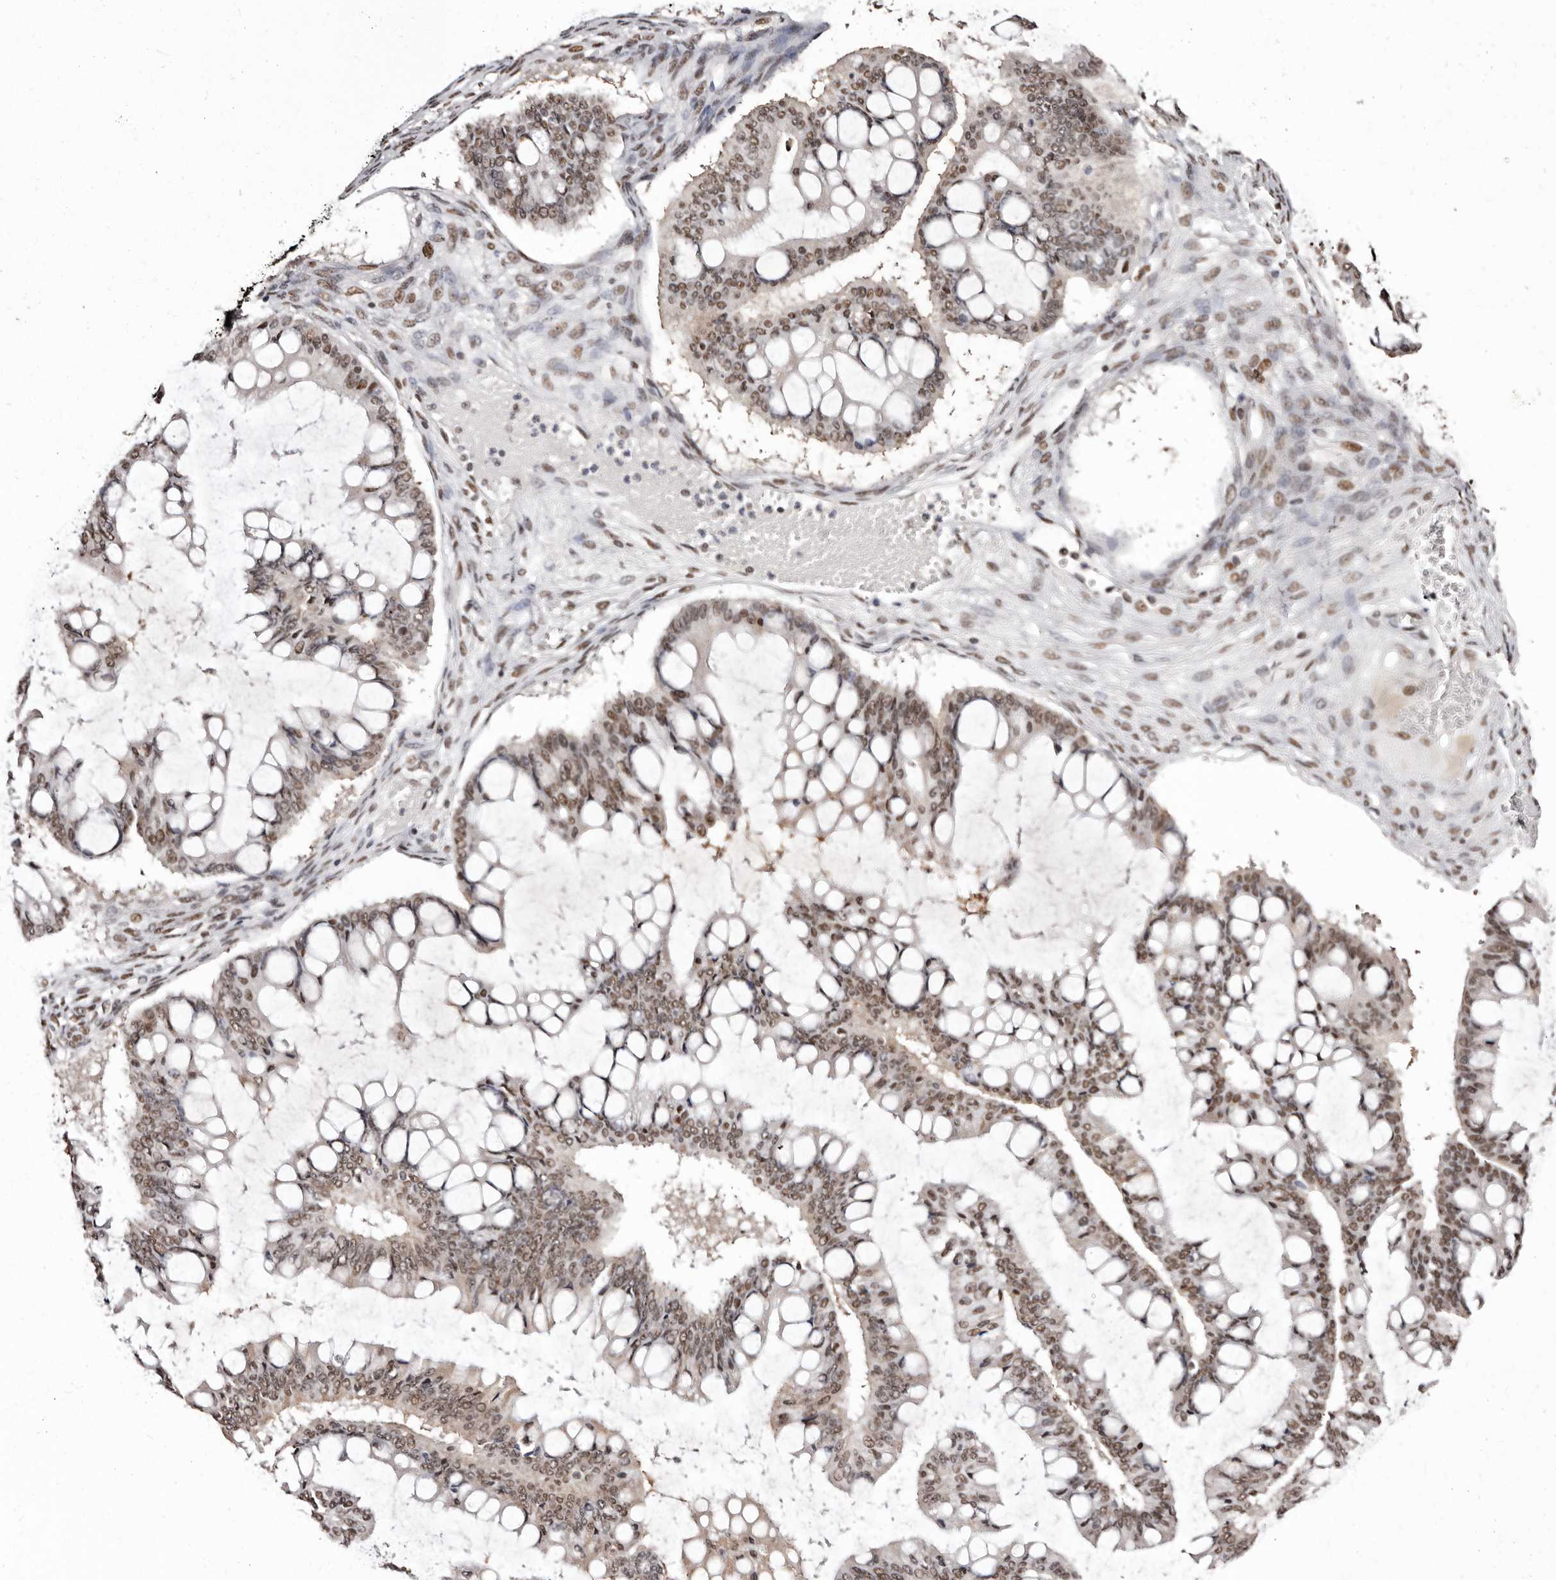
{"staining": {"intensity": "moderate", "quantity": ">75%", "location": "nuclear"}, "tissue": "ovarian cancer", "cell_type": "Tumor cells", "image_type": "cancer", "snomed": [{"axis": "morphology", "description": "Cystadenocarcinoma, mucinous, NOS"}, {"axis": "topography", "description": "Ovary"}], "caption": "Immunohistochemical staining of ovarian cancer (mucinous cystadenocarcinoma) displays medium levels of moderate nuclear expression in about >75% of tumor cells.", "gene": "ANAPC11", "patient": {"sex": "female", "age": 73}}